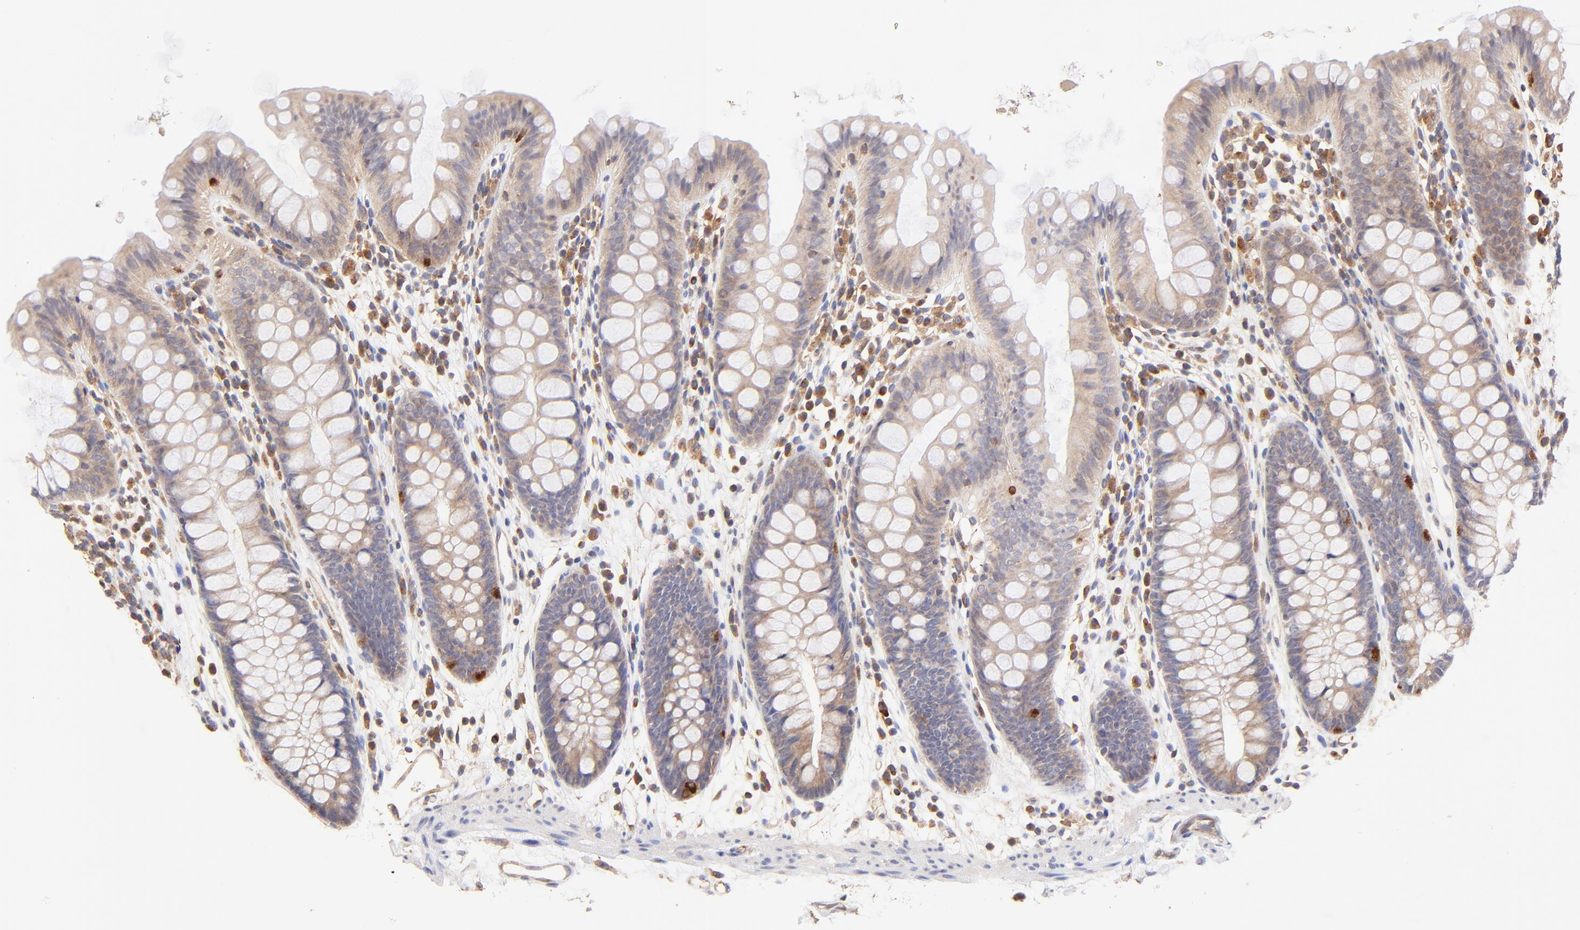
{"staining": {"intensity": "moderate", "quantity": "25%-75%", "location": "cytoplasmic/membranous"}, "tissue": "colon", "cell_type": "Endothelial cells", "image_type": "normal", "snomed": [{"axis": "morphology", "description": "Normal tissue, NOS"}, {"axis": "topography", "description": "Smooth muscle"}, {"axis": "topography", "description": "Colon"}], "caption": "A medium amount of moderate cytoplasmic/membranous positivity is present in about 25%-75% of endothelial cells in unremarkable colon. Ihc stains the protein in brown and the nuclei are stained blue.", "gene": "TNFAIP3", "patient": {"sex": "male", "age": 67}}